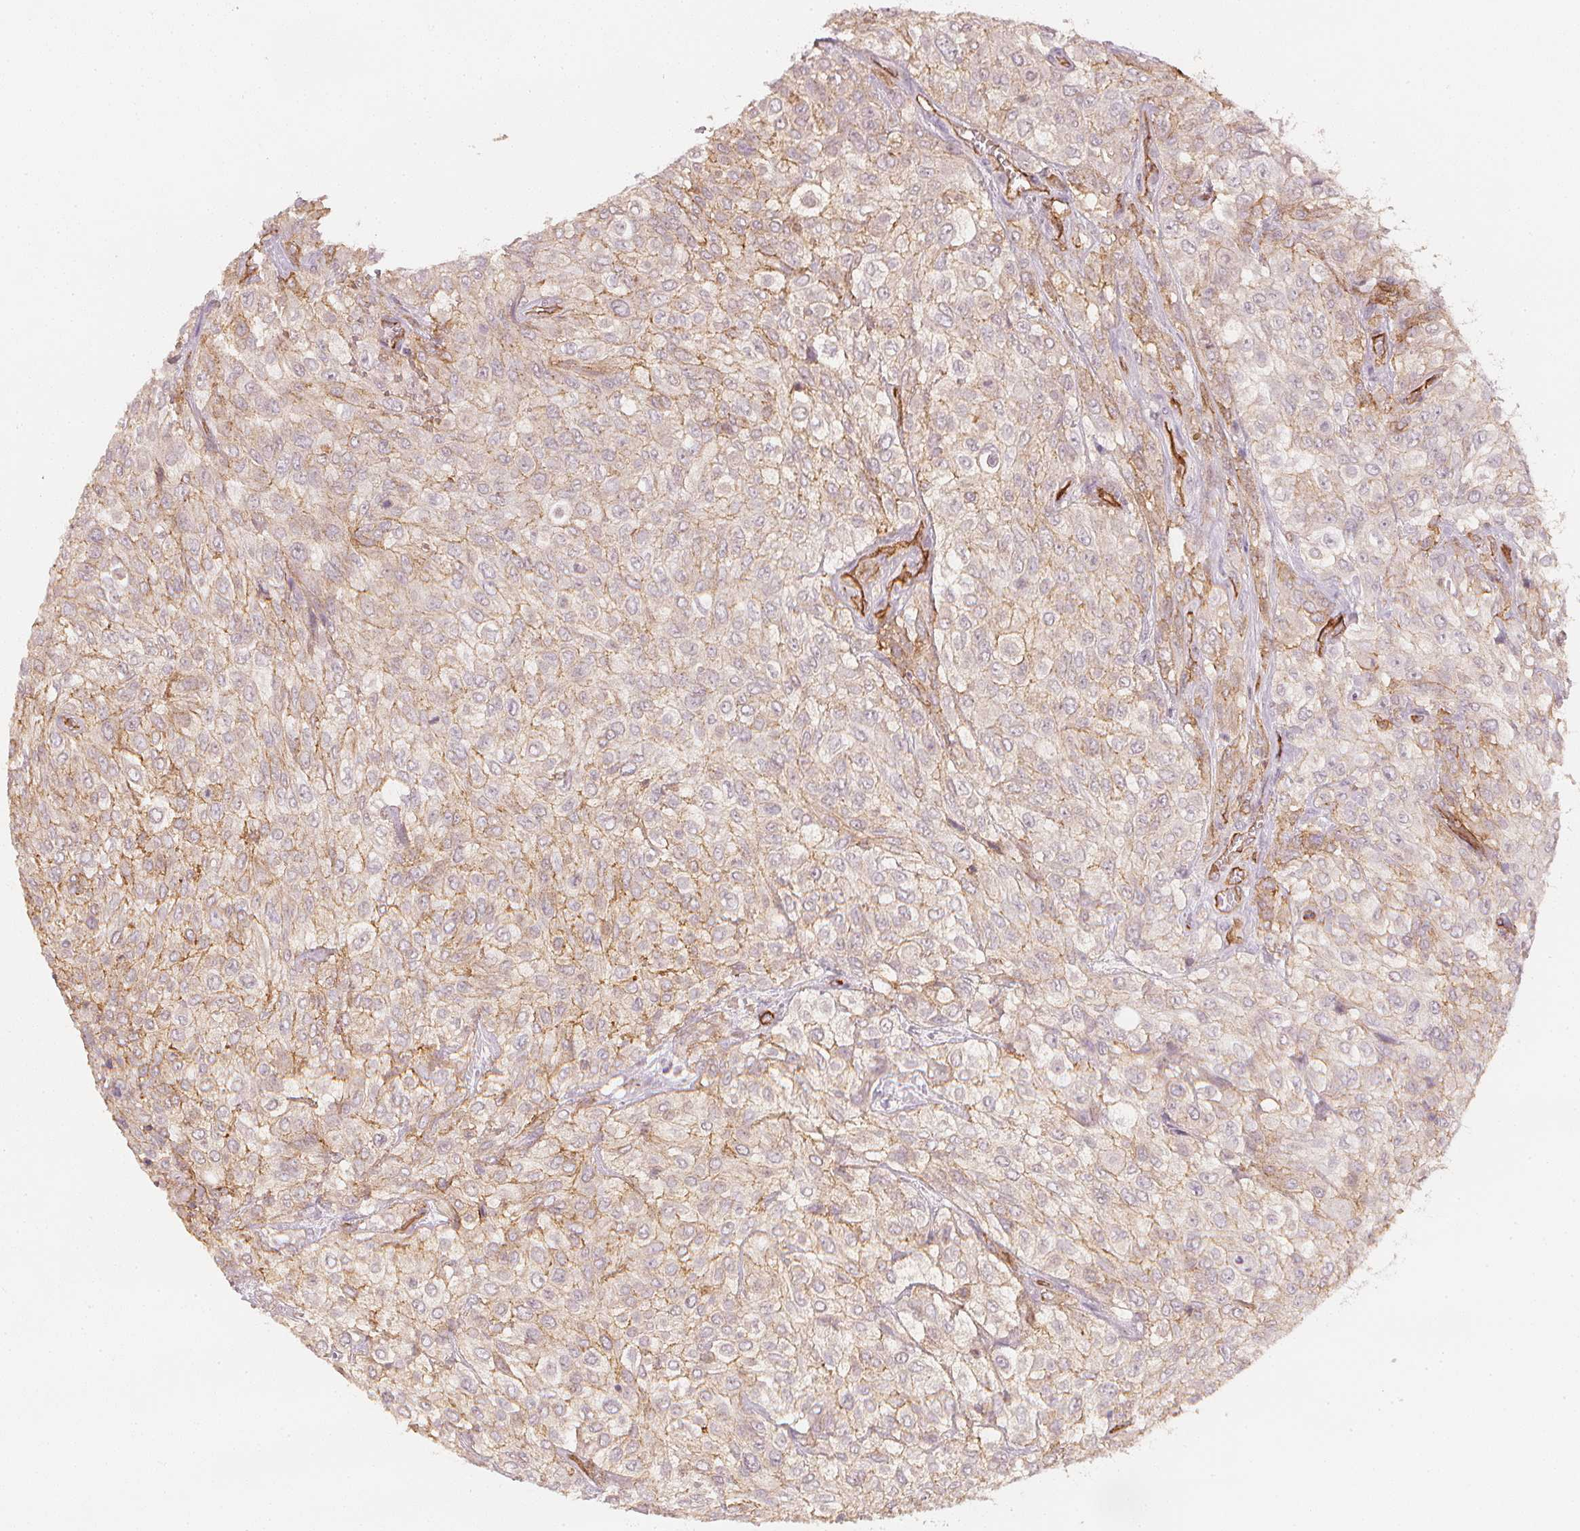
{"staining": {"intensity": "moderate", "quantity": "25%-75%", "location": "cytoplasmic/membranous"}, "tissue": "urothelial cancer", "cell_type": "Tumor cells", "image_type": "cancer", "snomed": [{"axis": "morphology", "description": "Urothelial carcinoma, High grade"}, {"axis": "topography", "description": "Urinary bladder"}], "caption": "Human urothelial cancer stained for a protein (brown) shows moderate cytoplasmic/membranous positive expression in about 25%-75% of tumor cells.", "gene": "CIB1", "patient": {"sex": "male", "age": 57}}